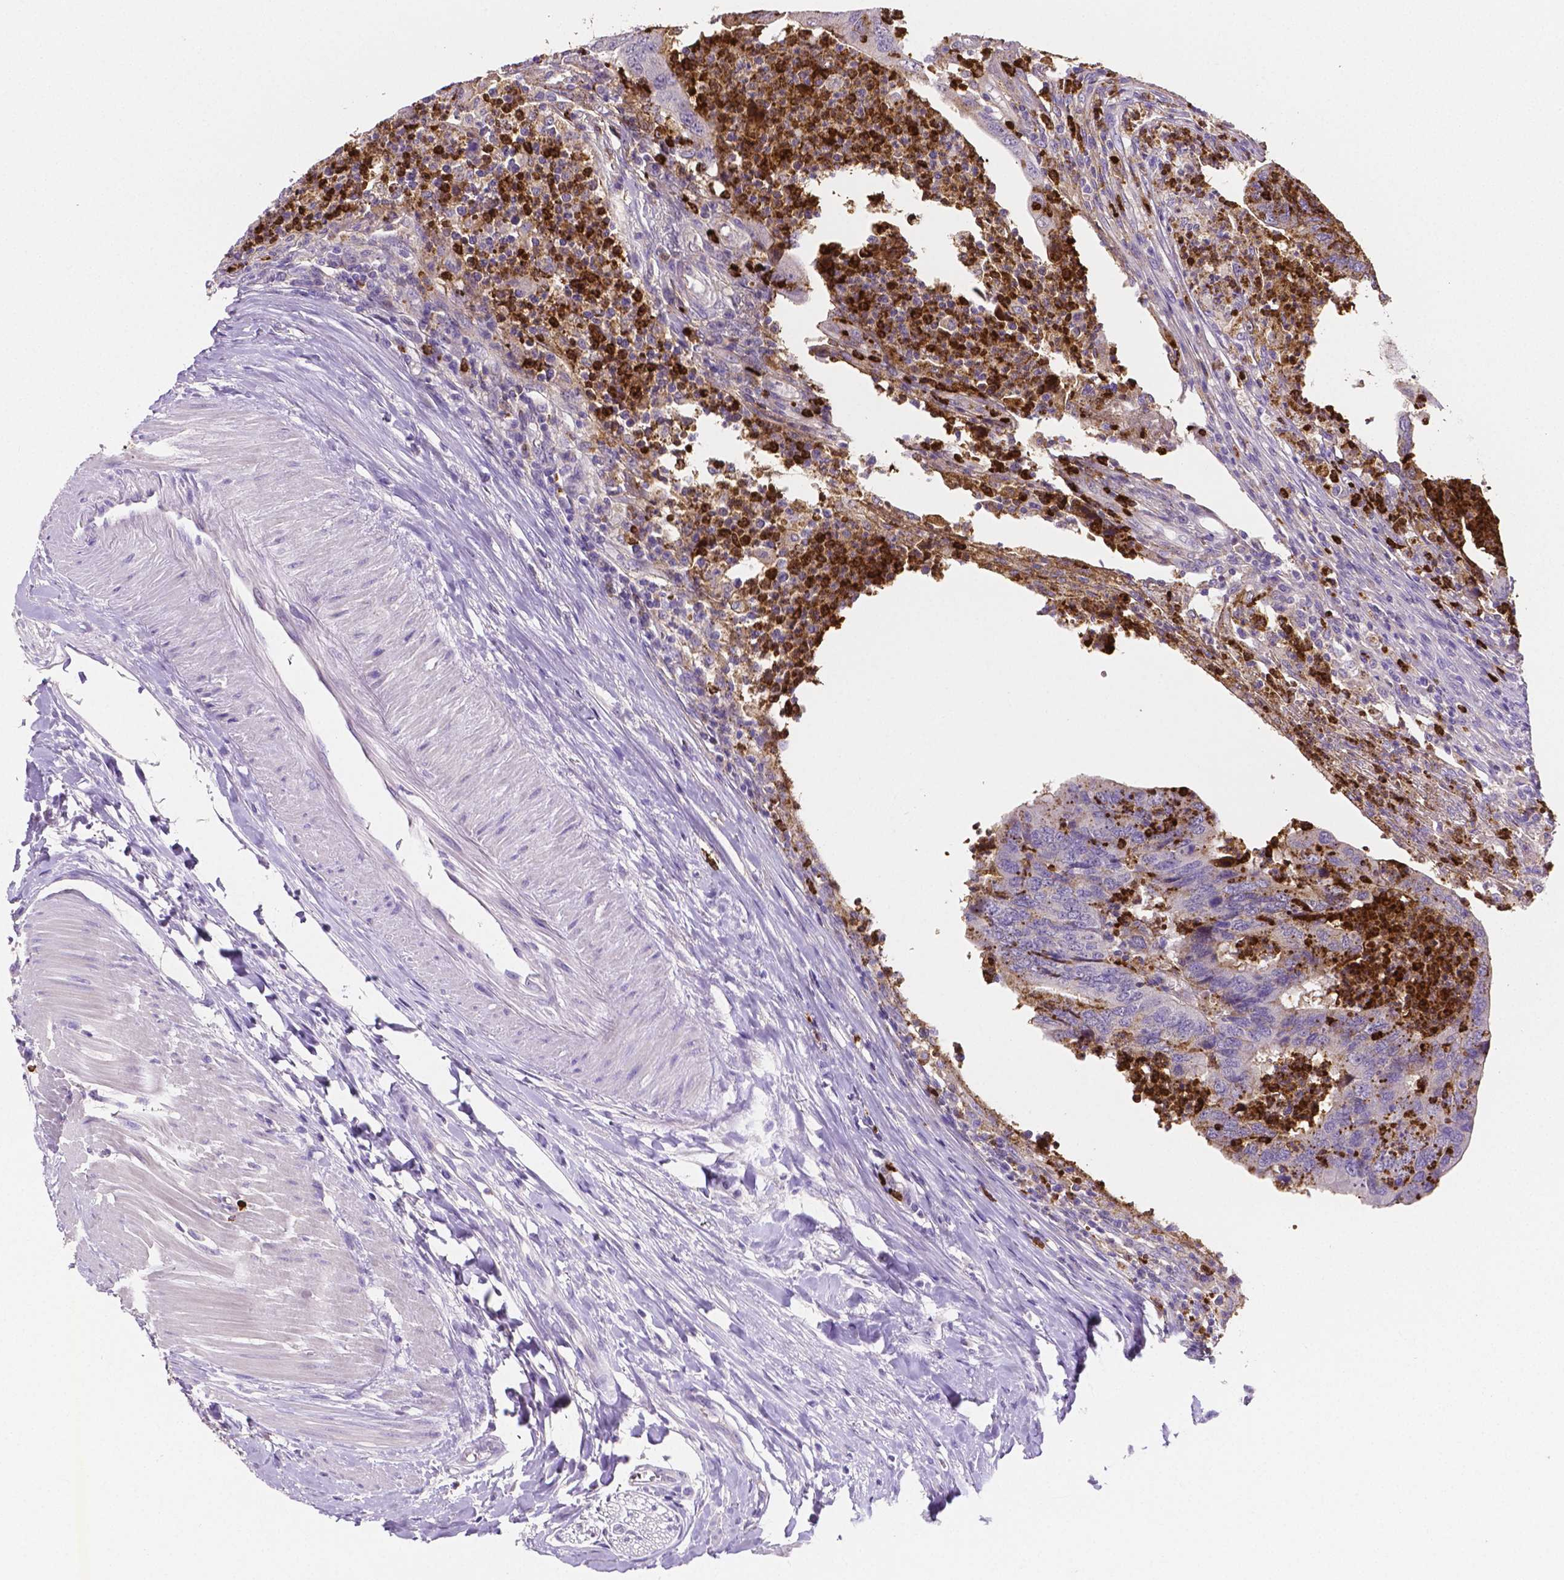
{"staining": {"intensity": "moderate", "quantity": "<25%", "location": "cytoplasmic/membranous"}, "tissue": "colorectal cancer", "cell_type": "Tumor cells", "image_type": "cancer", "snomed": [{"axis": "morphology", "description": "Adenocarcinoma, NOS"}, {"axis": "topography", "description": "Colon"}], "caption": "This histopathology image demonstrates colorectal cancer stained with immunohistochemistry (IHC) to label a protein in brown. The cytoplasmic/membranous of tumor cells show moderate positivity for the protein. Nuclei are counter-stained blue.", "gene": "MMP9", "patient": {"sex": "female", "age": 67}}